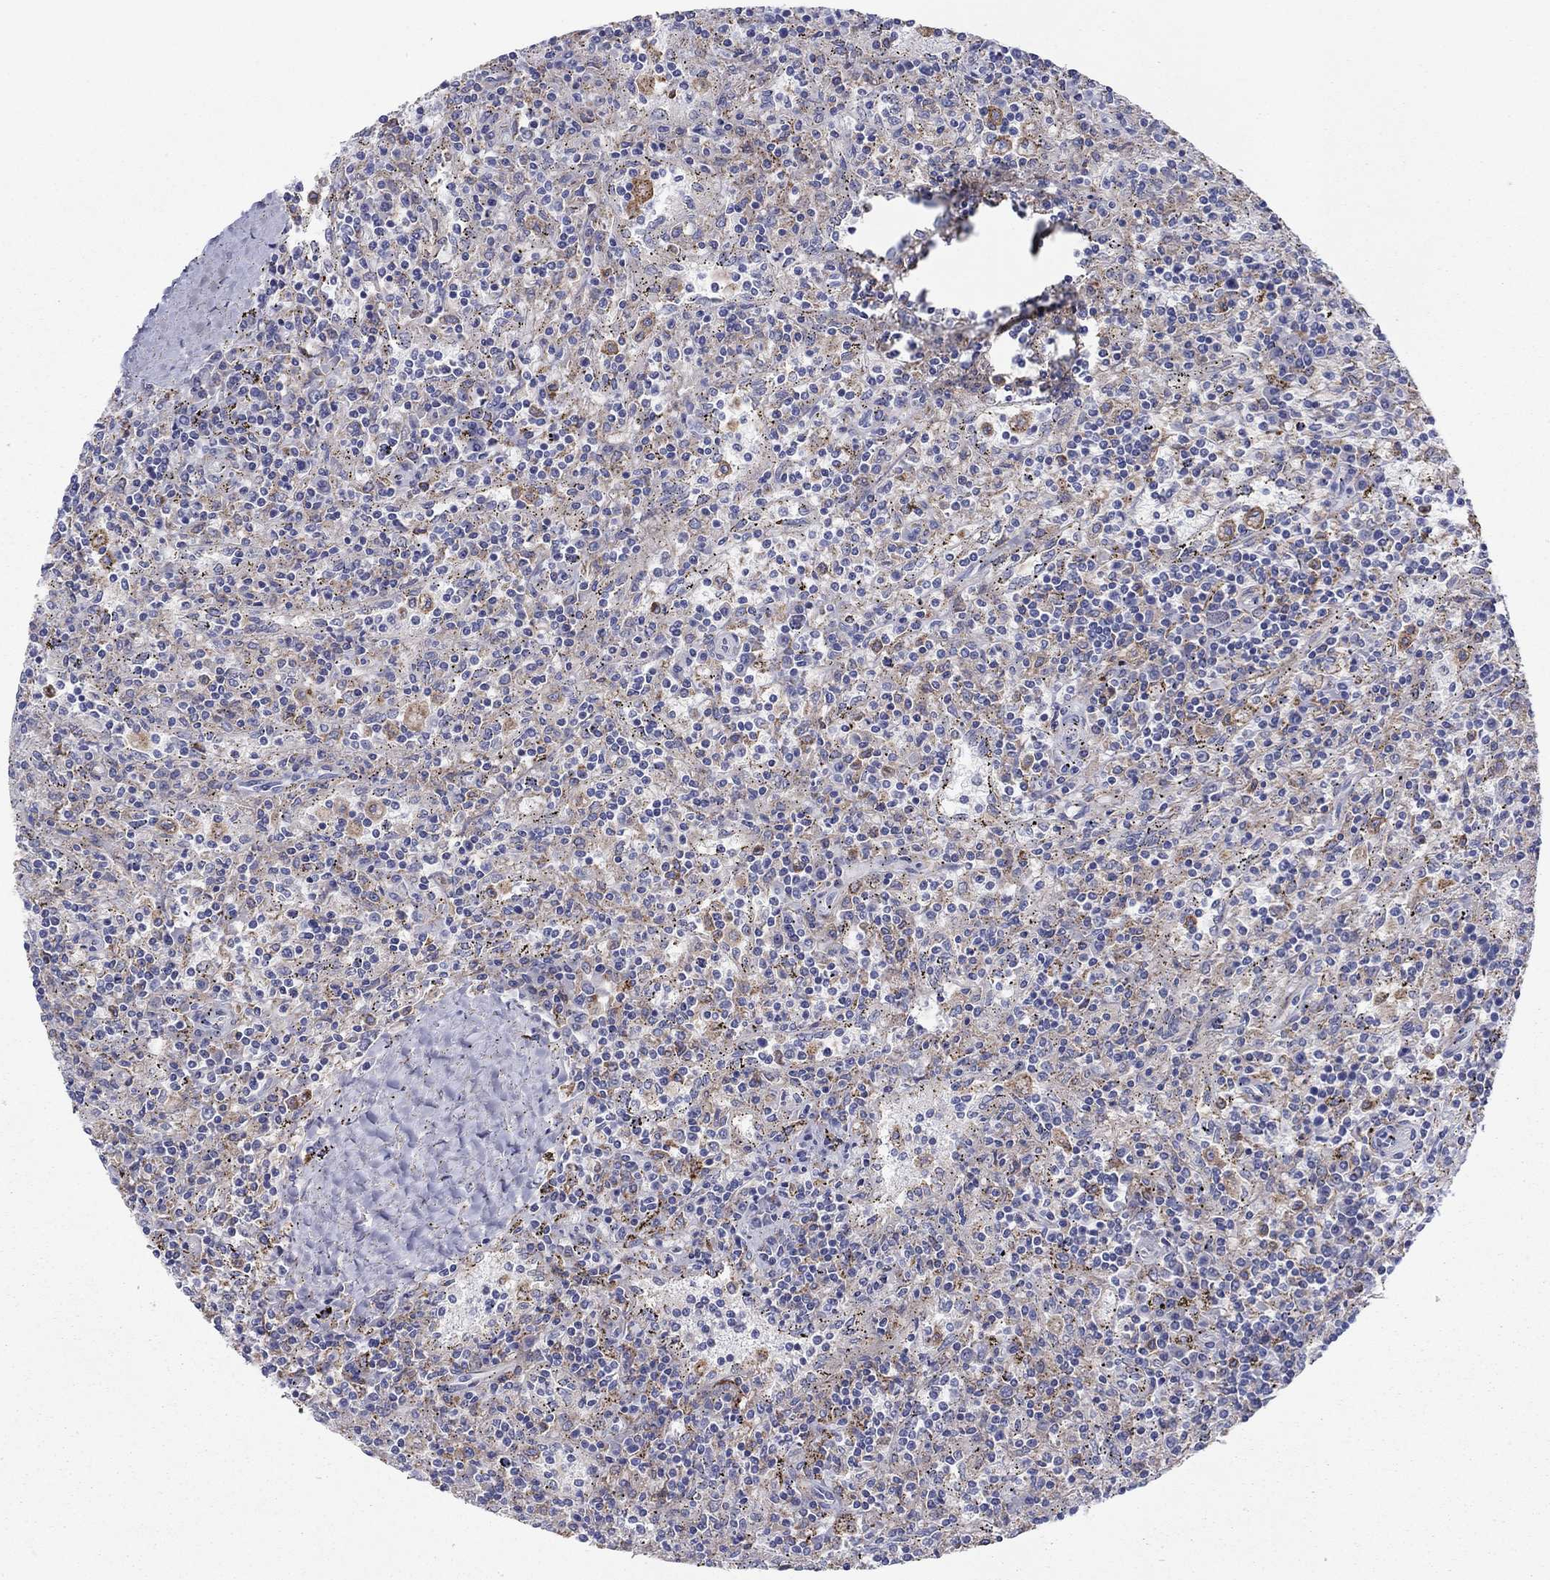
{"staining": {"intensity": "weak", "quantity": "25%-75%", "location": "cytoplasmic/membranous"}, "tissue": "lymphoma", "cell_type": "Tumor cells", "image_type": "cancer", "snomed": [{"axis": "morphology", "description": "Malignant lymphoma, non-Hodgkin's type, Low grade"}, {"axis": "topography", "description": "Spleen"}], "caption": "DAB (3,3'-diaminobenzidine) immunohistochemical staining of human malignant lymphoma, non-Hodgkin's type (low-grade) demonstrates weak cytoplasmic/membranous protein expression in approximately 25%-75% of tumor cells. (DAB (3,3'-diaminobenzidine) IHC with brightfield microscopy, high magnification).", "gene": "HPX", "patient": {"sex": "male", "age": 62}}